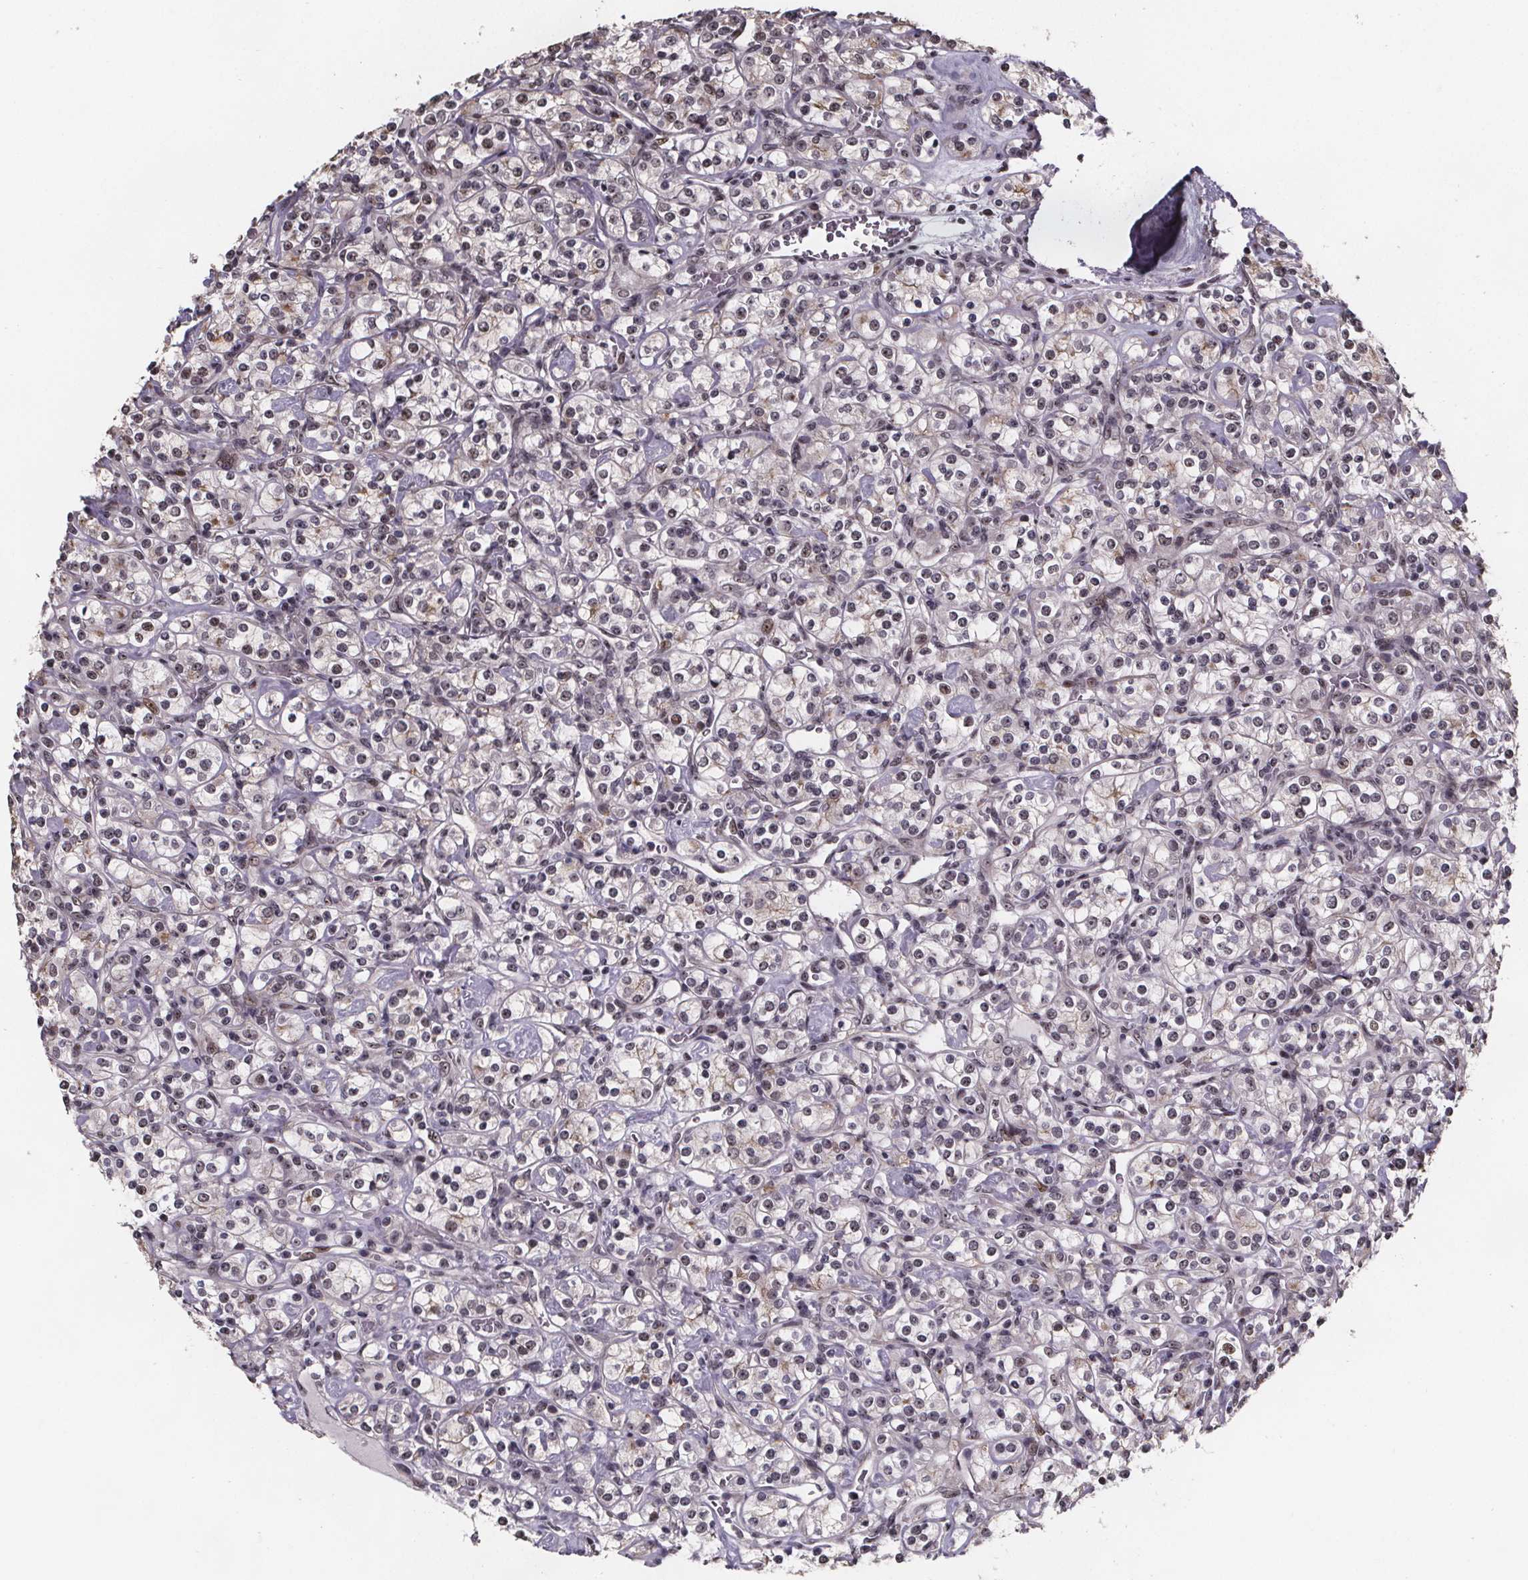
{"staining": {"intensity": "weak", "quantity": "25%-75%", "location": "nuclear"}, "tissue": "renal cancer", "cell_type": "Tumor cells", "image_type": "cancer", "snomed": [{"axis": "morphology", "description": "Adenocarcinoma, NOS"}, {"axis": "topography", "description": "Kidney"}], "caption": "Tumor cells display low levels of weak nuclear staining in approximately 25%-75% of cells in human adenocarcinoma (renal). (DAB (3,3'-diaminobenzidine) IHC, brown staining for protein, blue staining for nuclei).", "gene": "U2SURP", "patient": {"sex": "male", "age": 77}}